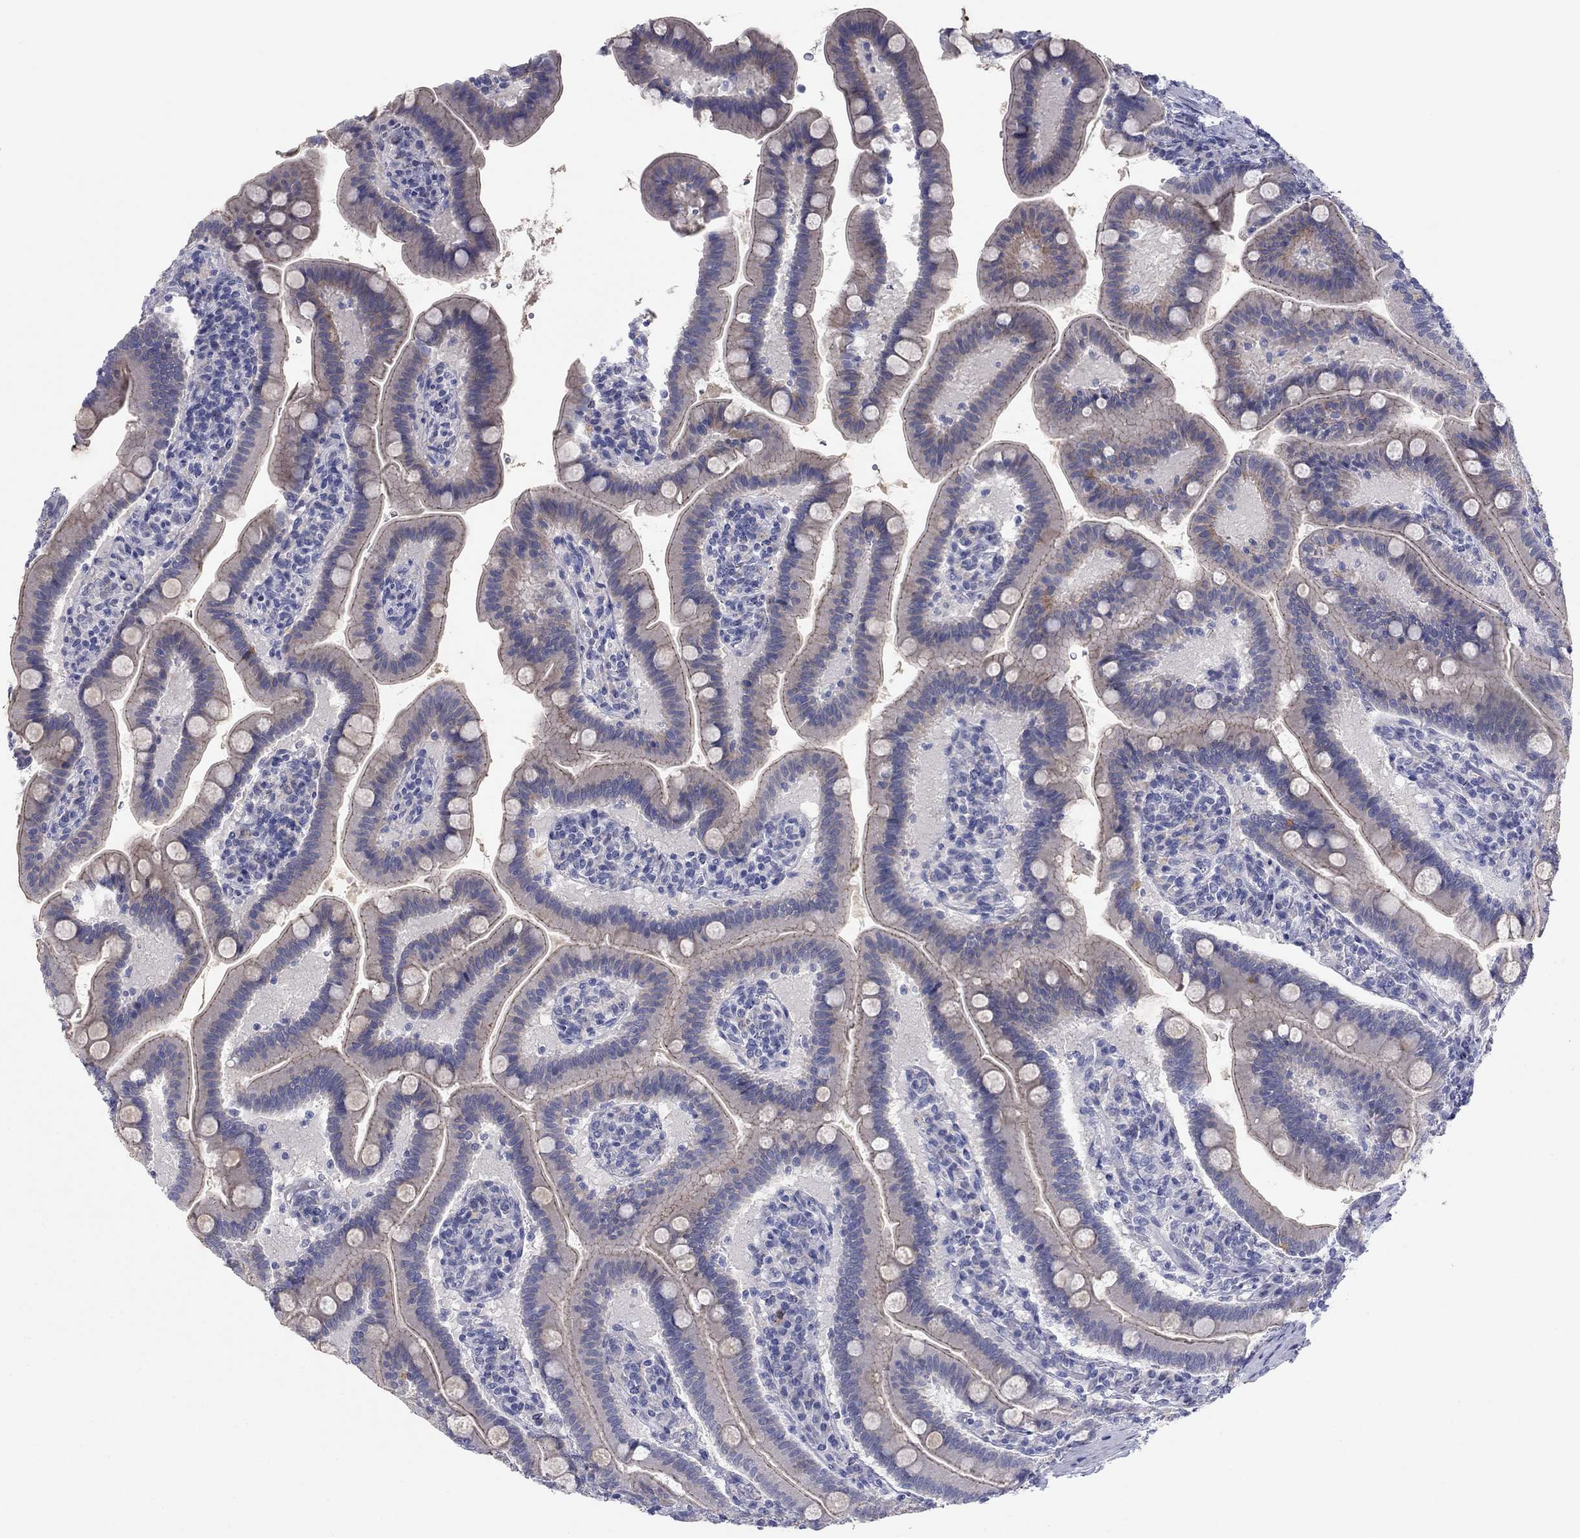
{"staining": {"intensity": "moderate", "quantity": "<25%", "location": "cytoplasmic/membranous"}, "tissue": "small intestine", "cell_type": "Glandular cells", "image_type": "normal", "snomed": [{"axis": "morphology", "description": "Normal tissue, NOS"}, {"axis": "topography", "description": "Small intestine"}], "caption": "Immunohistochemistry (IHC) image of normal small intestine stained for a protein (brown), which demonstrates low levels of moderate cytoplasmic/membranous expression in approximately <25% of glandular cells.", "gene": "CNTNAP4", "patient": {"sex": "male", "age": 66}}